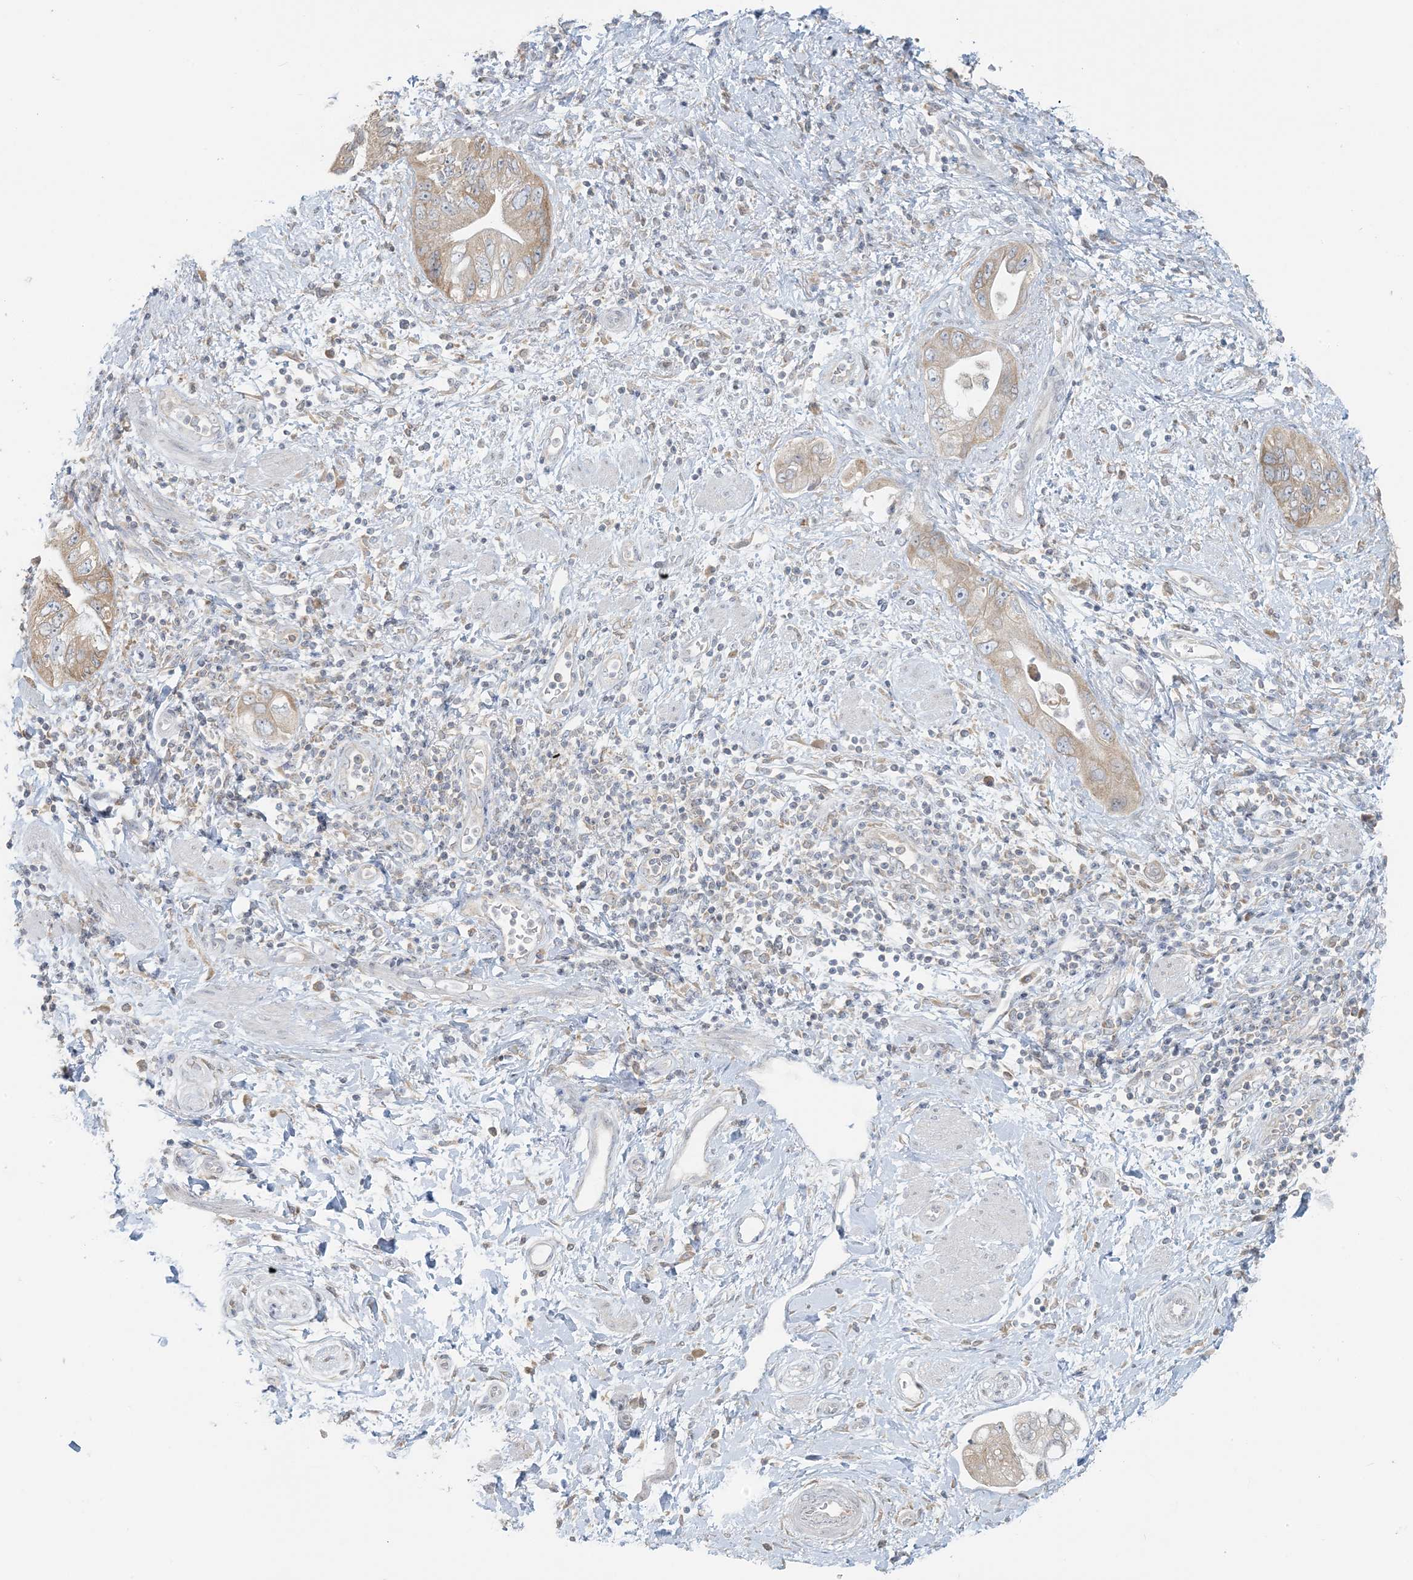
{"staining": {"intensity": "weak", "quantity": ">75%", "location": "cytoplasmic/membranous"}, "tissue": "pancreatic cancer", "cell_type": "Tumor cells", "image_type": "cancer", "snomed": [{"axis": "morphology", "description": "Adenocarcinoma, NOS"}, {"axis": "topography", "description": "Pancreas"}], "caption": "Adenocarcinoma (pancreatic) stained with a brown dye shows weak cytoplasmic/membranous positive expression in approximately >75% of tumor cells.", "gene": "EEFSEC", "patient": {"sex": "female", "age": 73}}